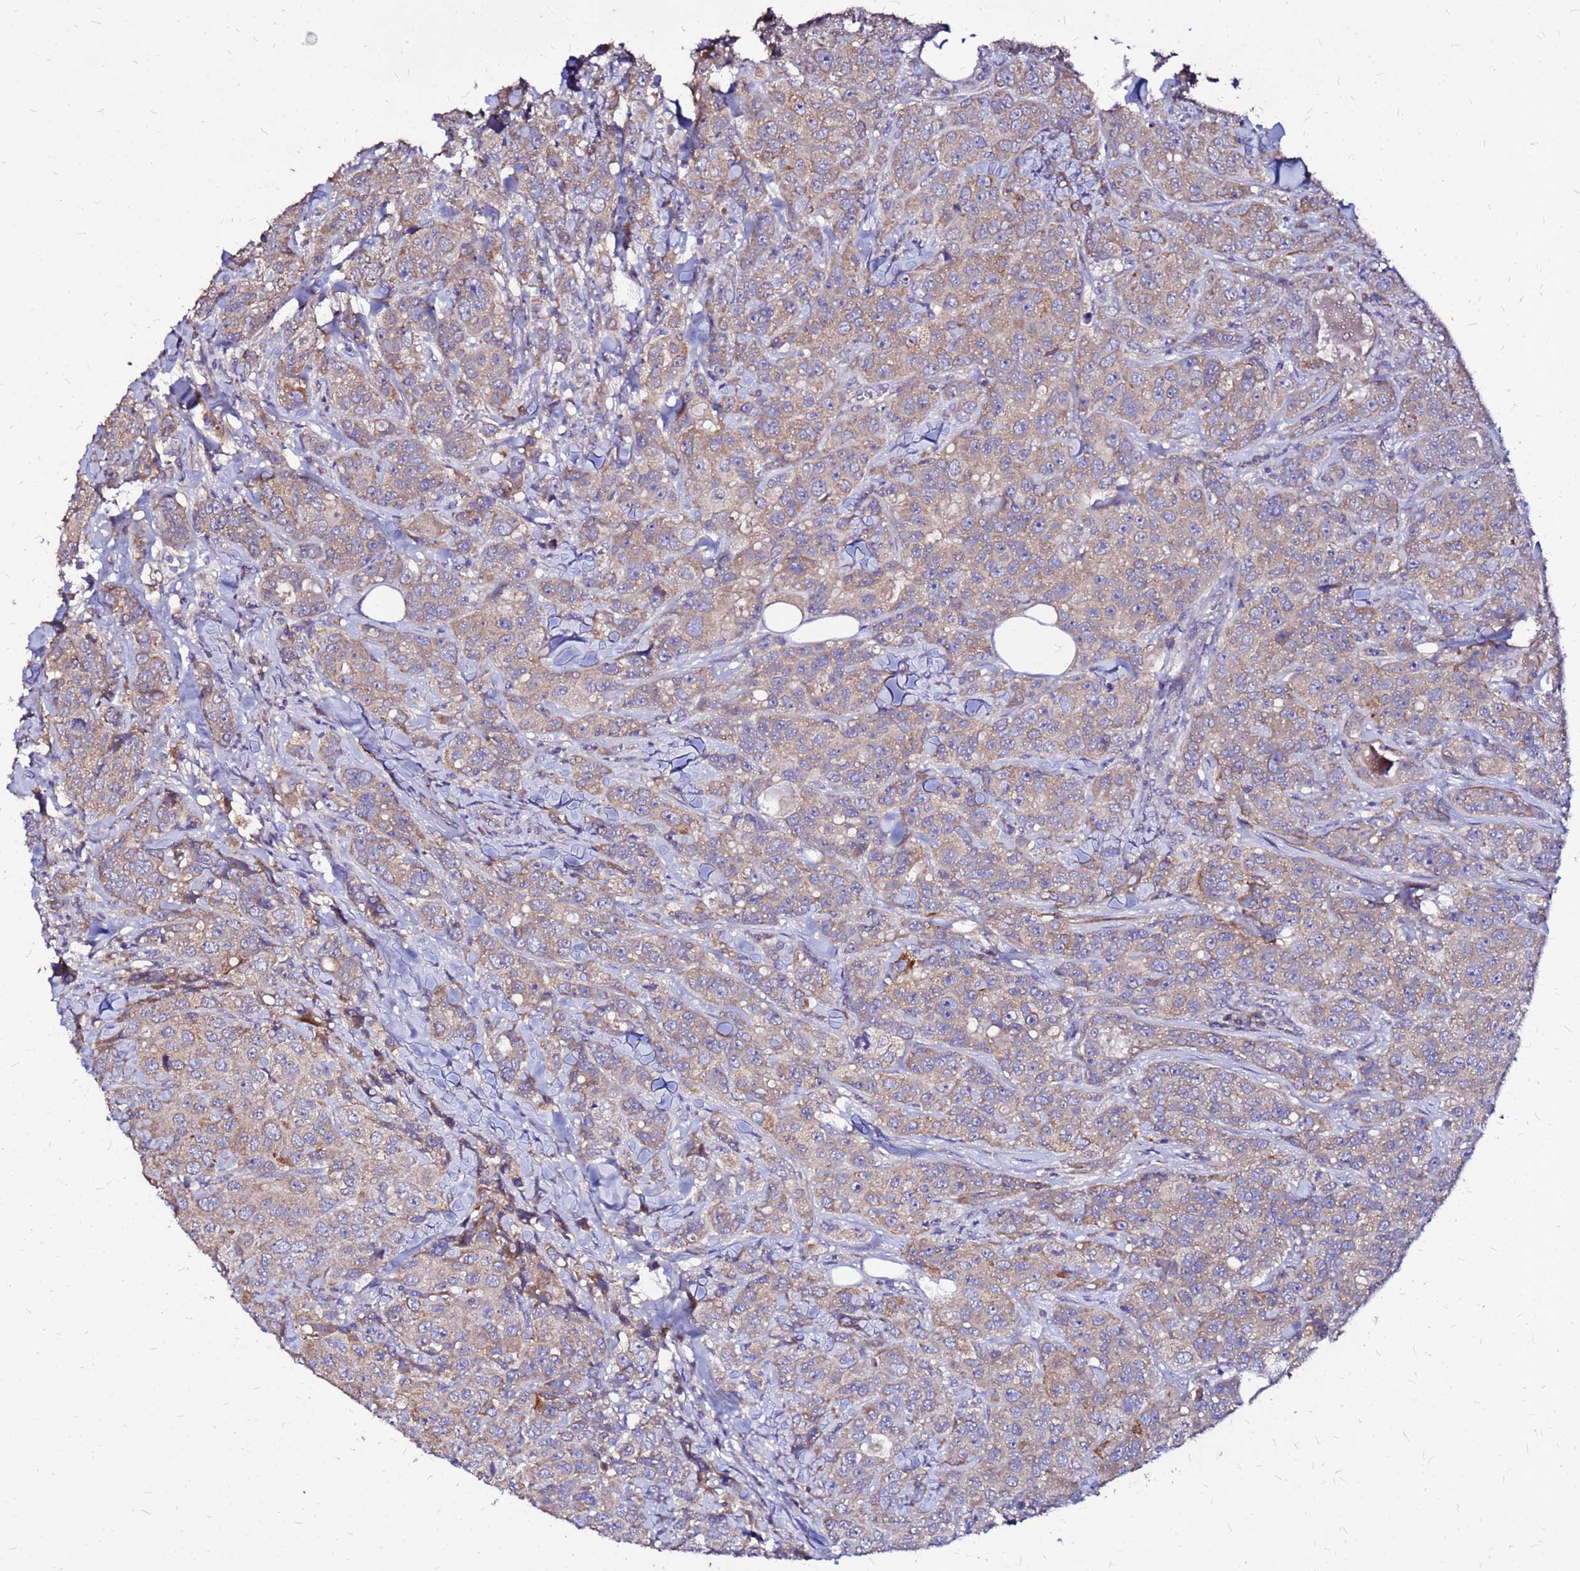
{"staining": {"intensity": "weak", "quantity": ">75%", "location": "cytoplasmic/membranous"}, "tissue": "breast cancer", "cell_type": "Tumor cells", "image_type": "cancer", "snomed": [{"axis": "morphology", "description": "Duct carcinoma"}, {"axis": "topography", "description": "Breast"}], "caption": "Brown immunohistochemical staining in breast cancer exhibits weak cytoplasmic/membranous staining in approximately >75% of tumor cells.", "gene": "ARHGEF5", "patient": {"sex": "female", "age": 43}}